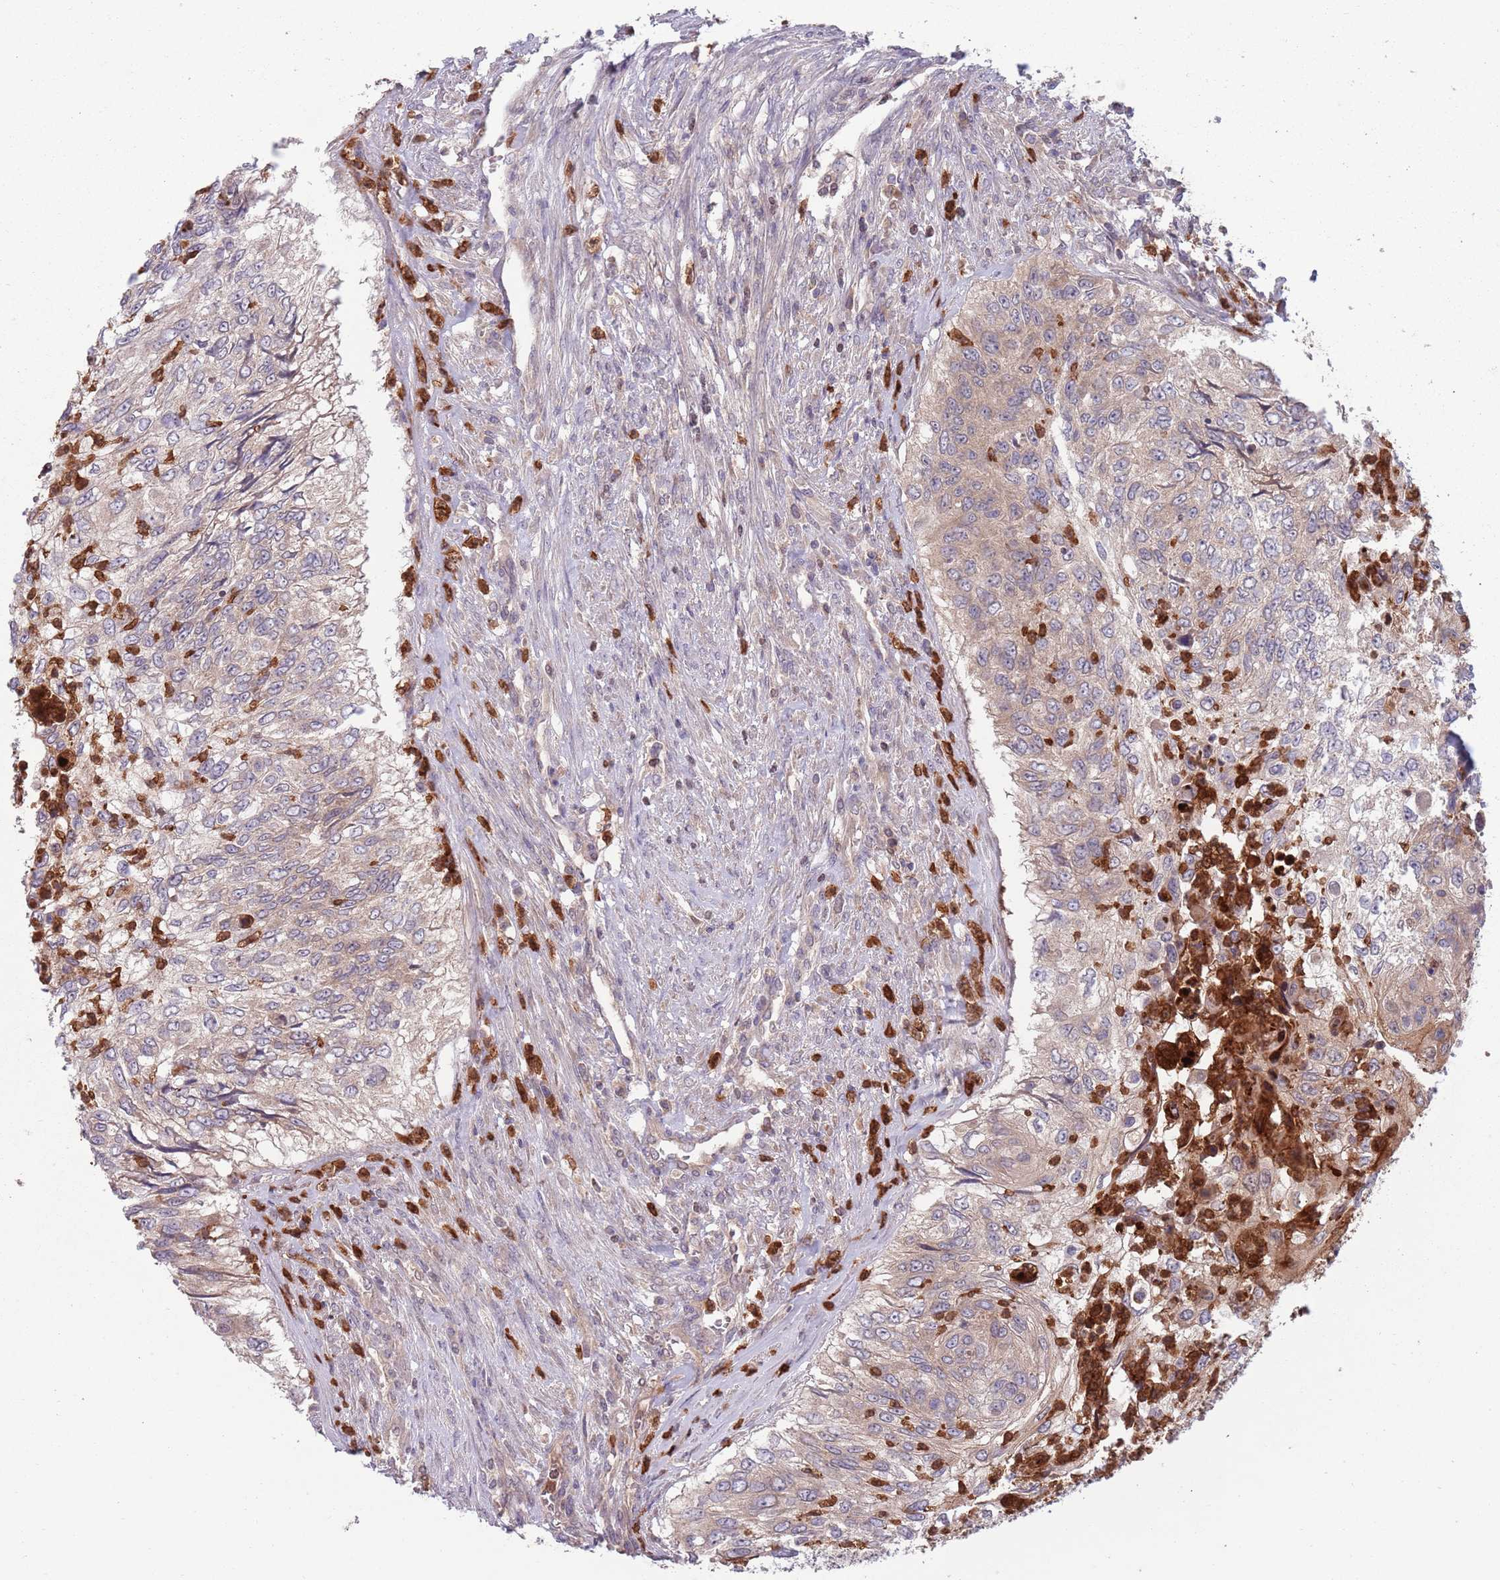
{"staining": {"intensity": "weak", "quantity": "<25%", "location": "cytoplasmic/membranous"}, "tissue": "urothelial cancer", "cell_type": "Tumor cells", "image_type": "cancer", "snomed": [{"axis": "morphology", "description": "Urothelial carcinoma, High grade"}, {"axis": "topography", "description": "Urinary bladder"}], "caption": "Tumor cells show no significant protein positivity in high-grade urothelial carcinoma.", "gene": "TYW1", "patient": {"sex": "female", "age": 60}}